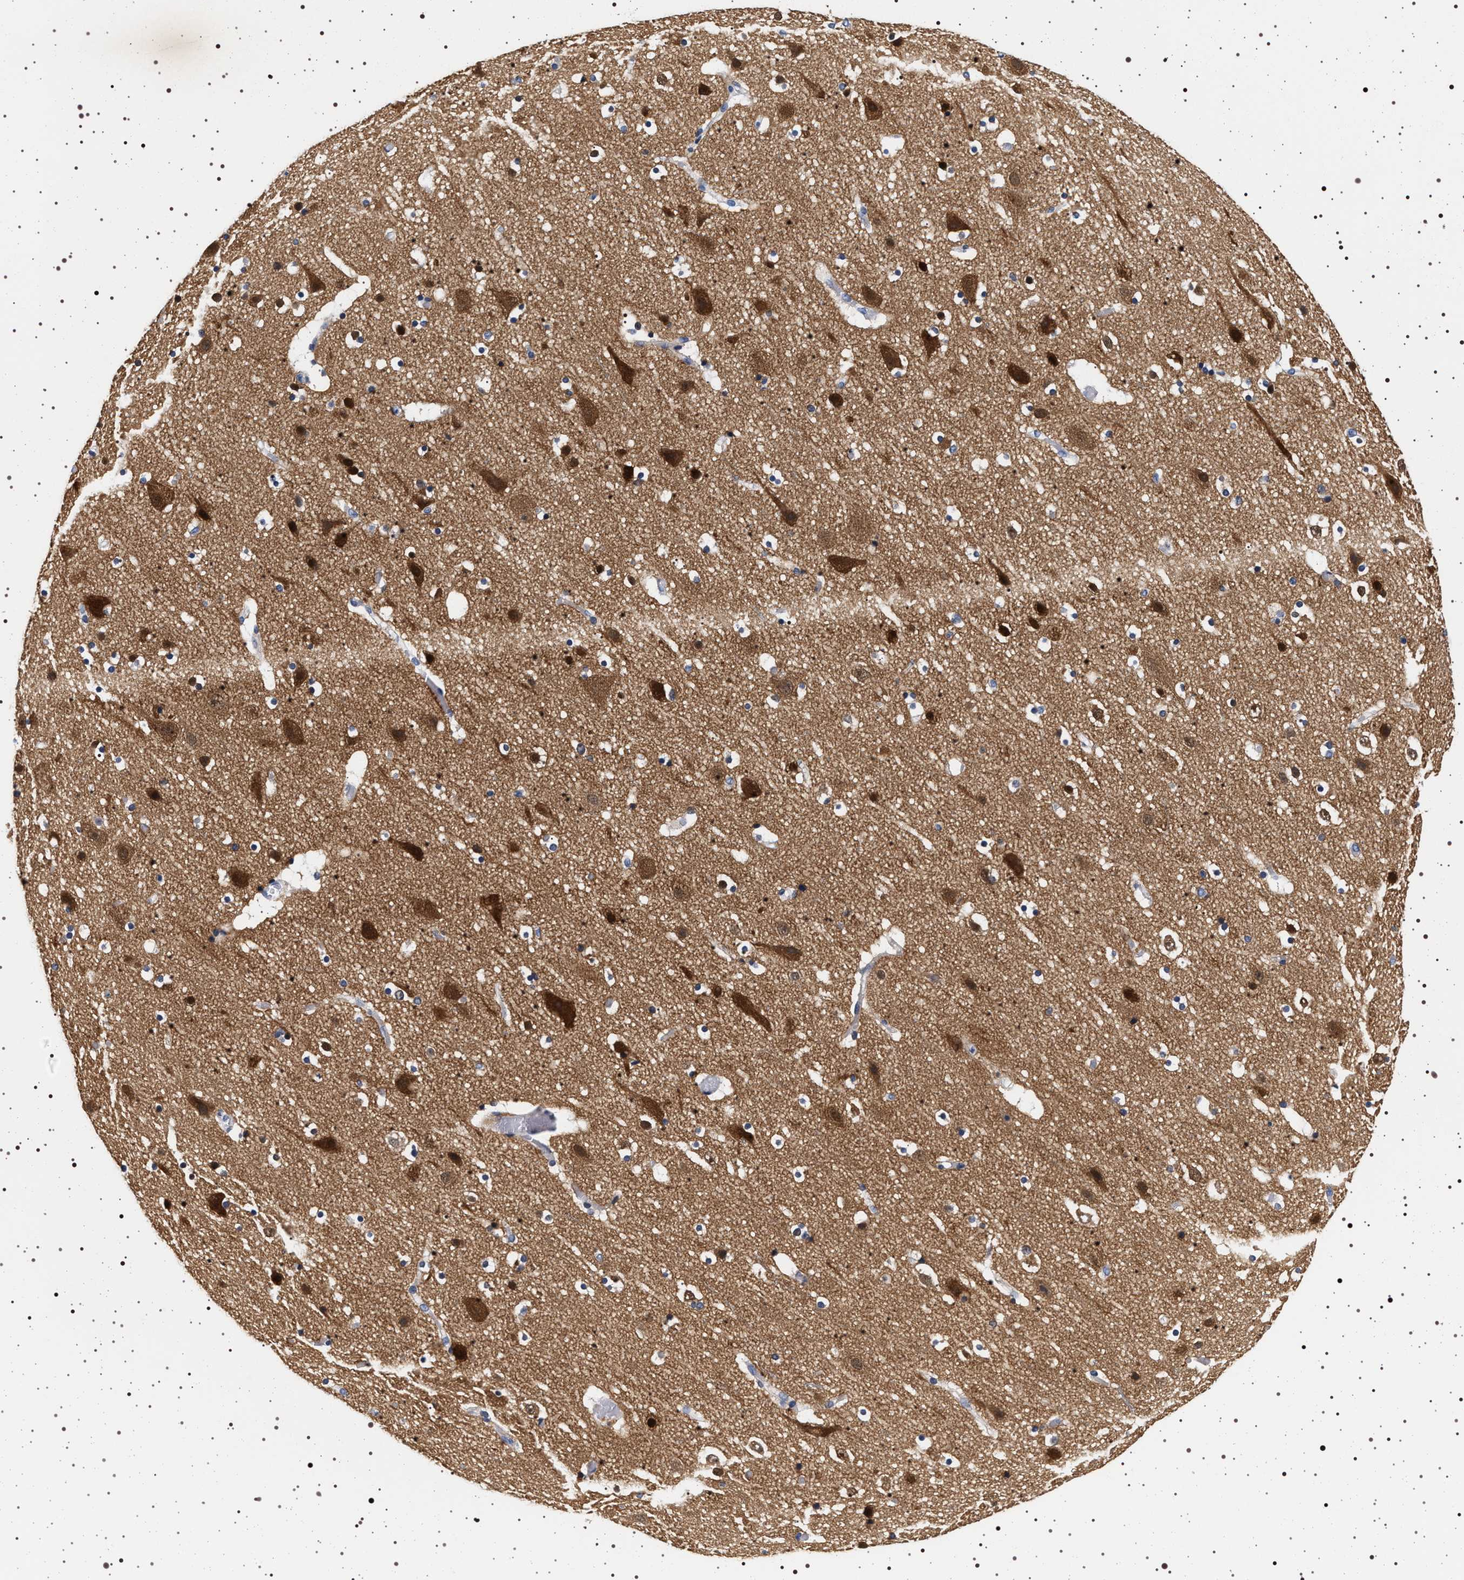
{"staining": {"intensity": "negative", "quantity": "none", "location": "none"}, "tissue": "cerebral cortex", "cell_type": "Endothelial cells", "image_type": "normal", "snomed": [{"axis": "morphology", "description": "Normal tissue, NOS"}, {"axis": "topography", "description": "Cerebral cortex"}], "caption": "Protein analysis of benign cerebral cortex displays no significant staining in endothelial cells.", "gene": "MAPK10", "patient": {"sex": "male", "age": 45}}